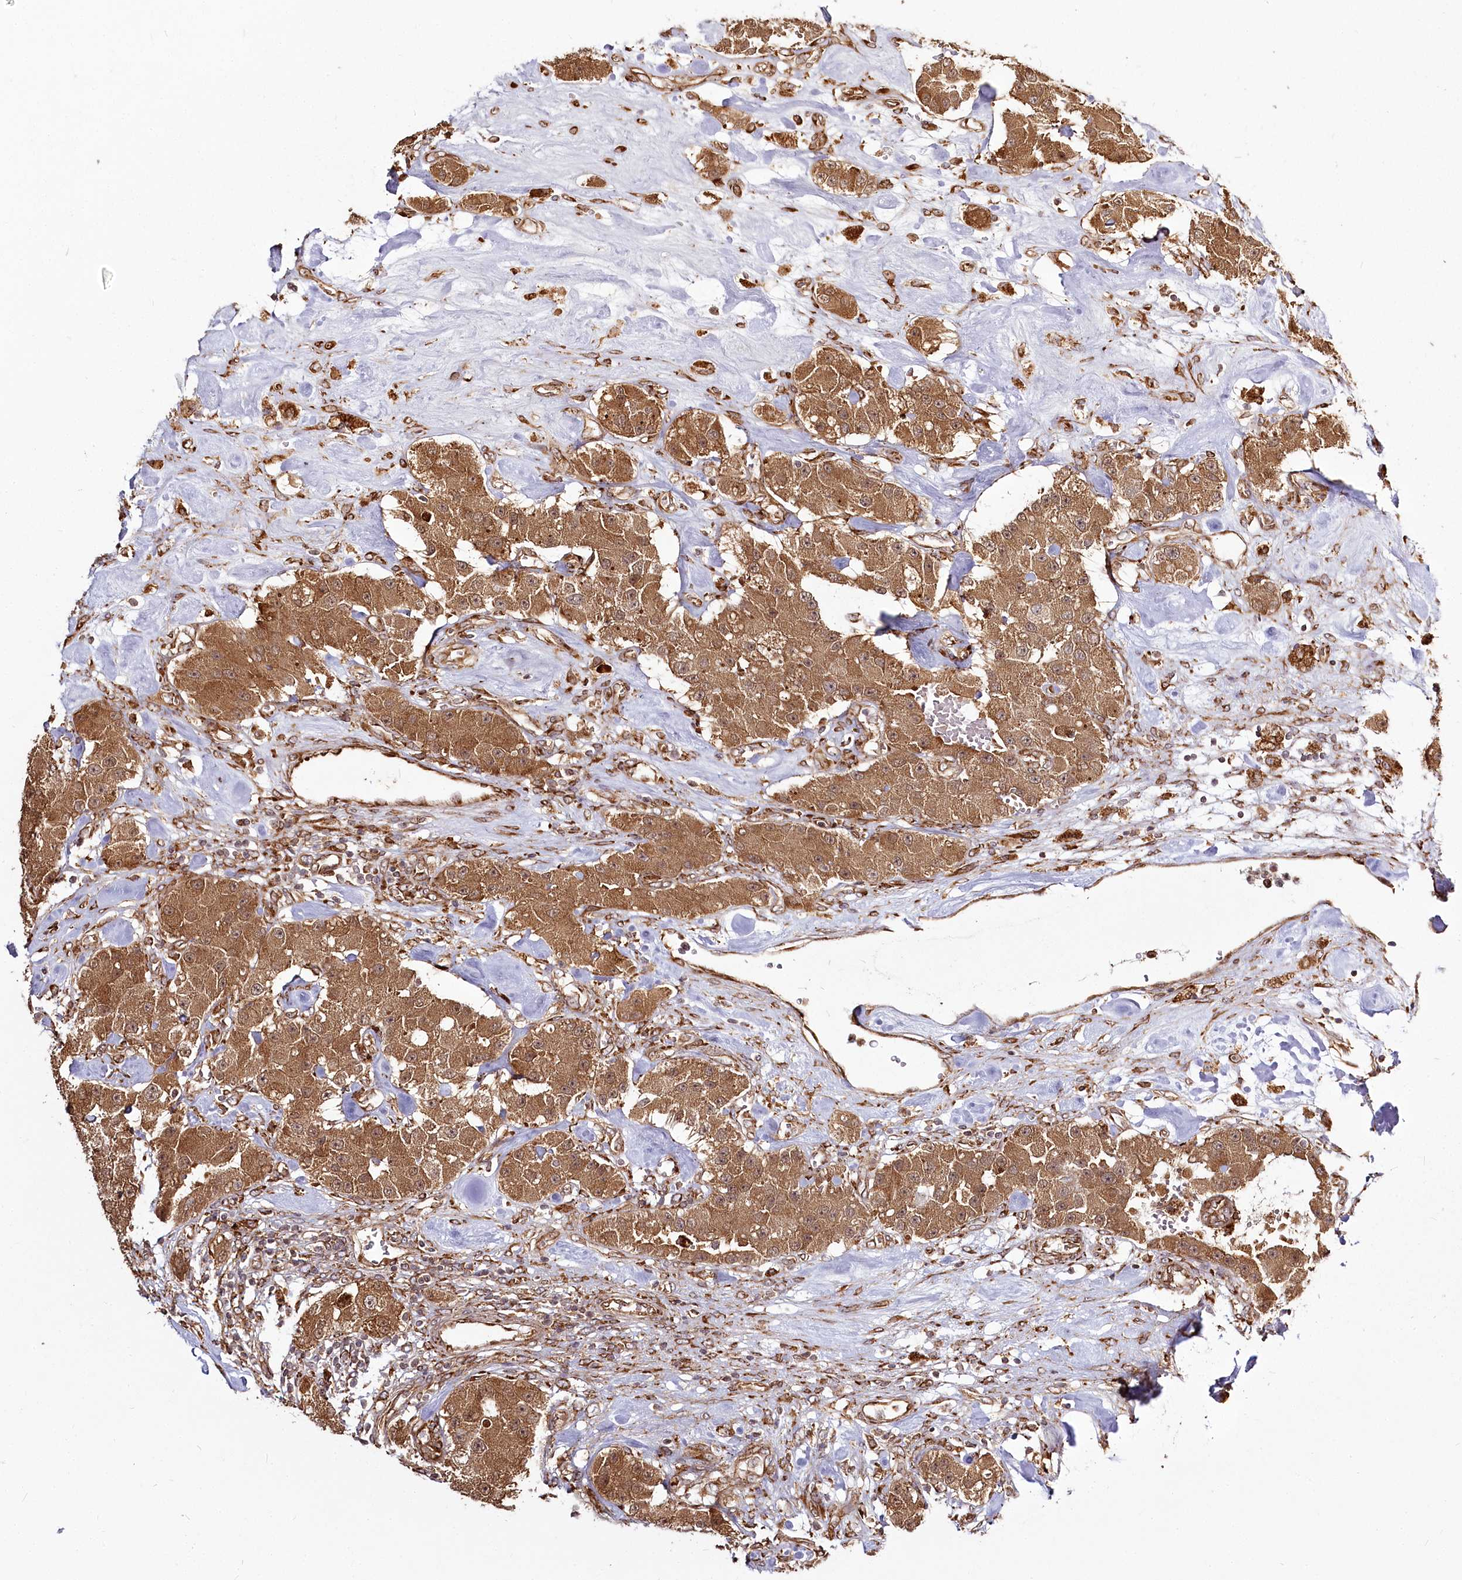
{"staining": {"intensity": "moderate", "quantity": ">75%", "location": "cytoplasmic/membranous,nuclear"}, "tissue": "carcinoid", "cell_type": "Tumor cells", "image_type": "cancer", "snomed": [{"axis": "morphology", "description": "Carcinoid, malignant, NOS"}, {"axis": "topography", "description": "Pancreas"}], "caption": "Immunohistochemical staining of carcinoid displays medium levels of moderate cytoplasmic/membranous and nuclear positivity in about >75% of tumor cells.", "gene": "FAM13A", "patient": {"sex": "male", "age": 41}}